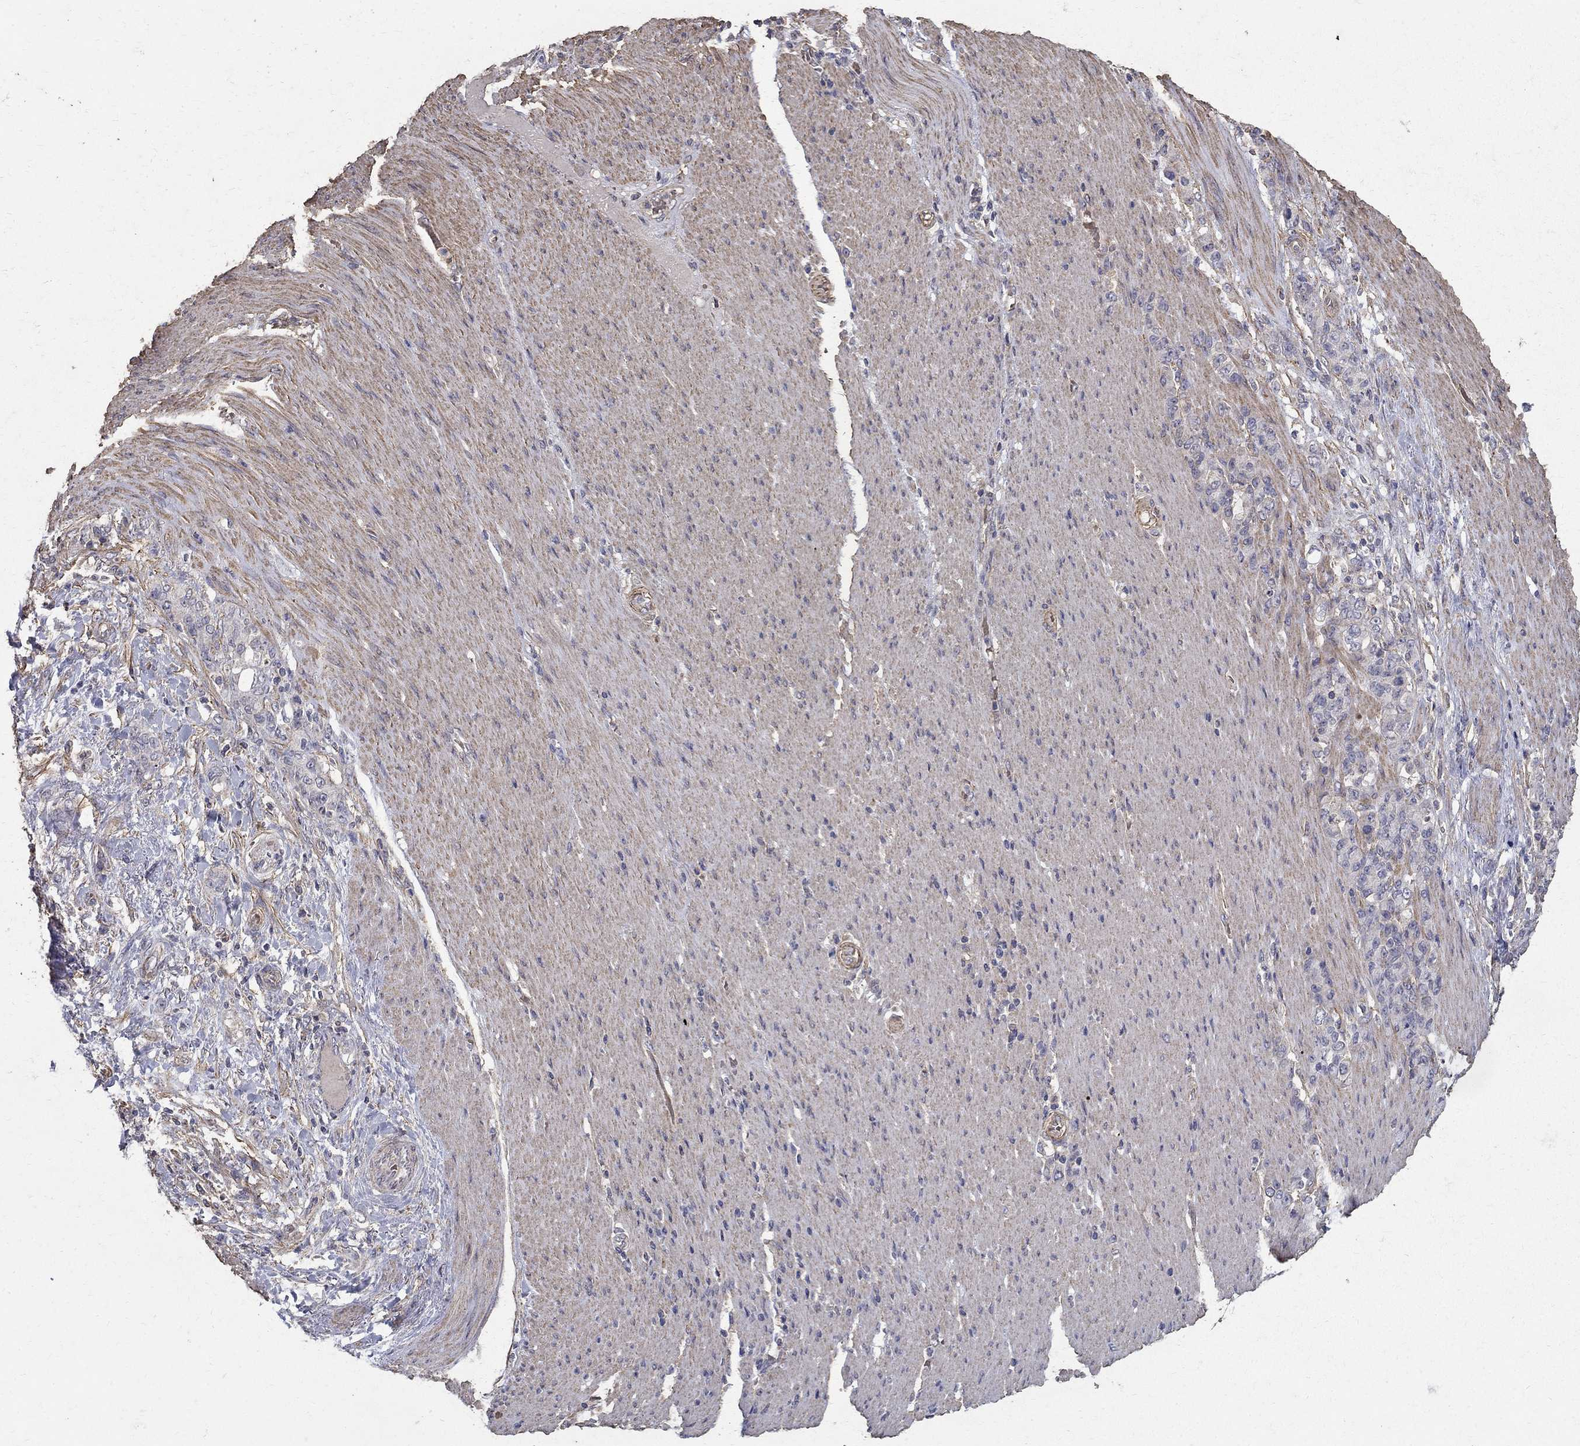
{"staining": {"intensity": "negative", "quantity": "none", "location": "none"}, "tissue": "stomach cancer", "cell_type": "Tumor cells", "image_type": "cancer", "snomed": [{"axis": "morphology", "description": "Normal tissue, NOS"}, {"axis": "morphology", "description": "Adenocarcinoma, NOS"}, {"axis": "topography", "description": "Stomach"}], "caption": "Tumor cells are negative for brown protein staining in stomach cancer. Nuclei are stained in blue.", "gene": "MPP2", "patient": {"sex": "female", "age": 79}}